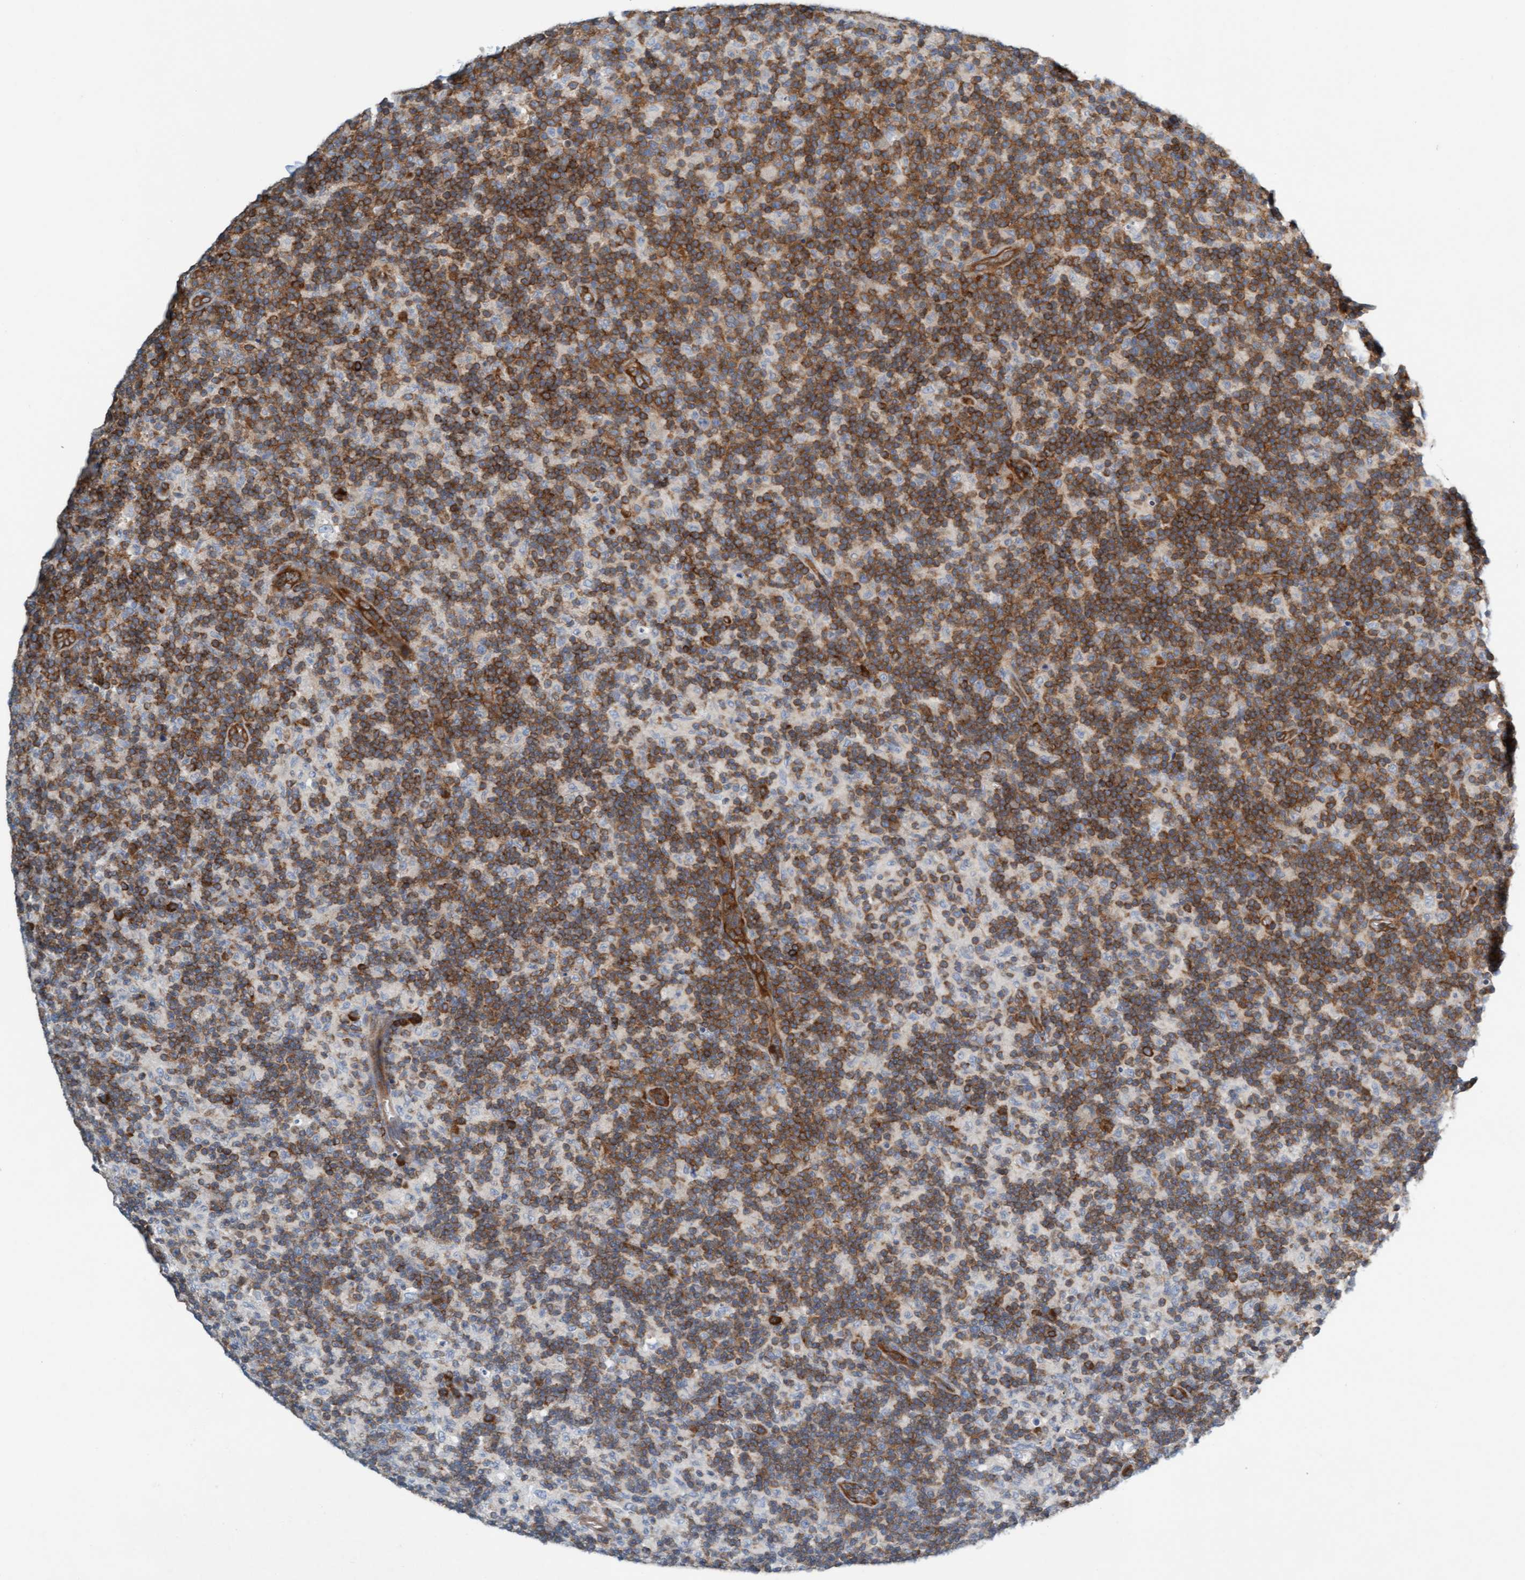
{"staining": {"intensity": "moderate", "quantity": ">75%", "location": "cytoplasmic/membranous"}, "tissue": "lymph node", "cell_type": "Germinal center cells", "image_type": "normal", "snomed": [{"axis": "morphology", "description": "Normal tissue, NOS"}, {"axis": "morphology", "description": "Inflammation, NOS"}, {"axis": "topography", "description": "Lymph node"}], "caption": "Immunohistochemistry (IHC) image of unremarkable human lymph node stained for a protein (brown), which demonstrates medium levels of moderate cytoplasmic/membranous expression in about >75% of germinal center cells.", "gene": "PRKD2", "patient": {"sex": "male", "age": 55}}